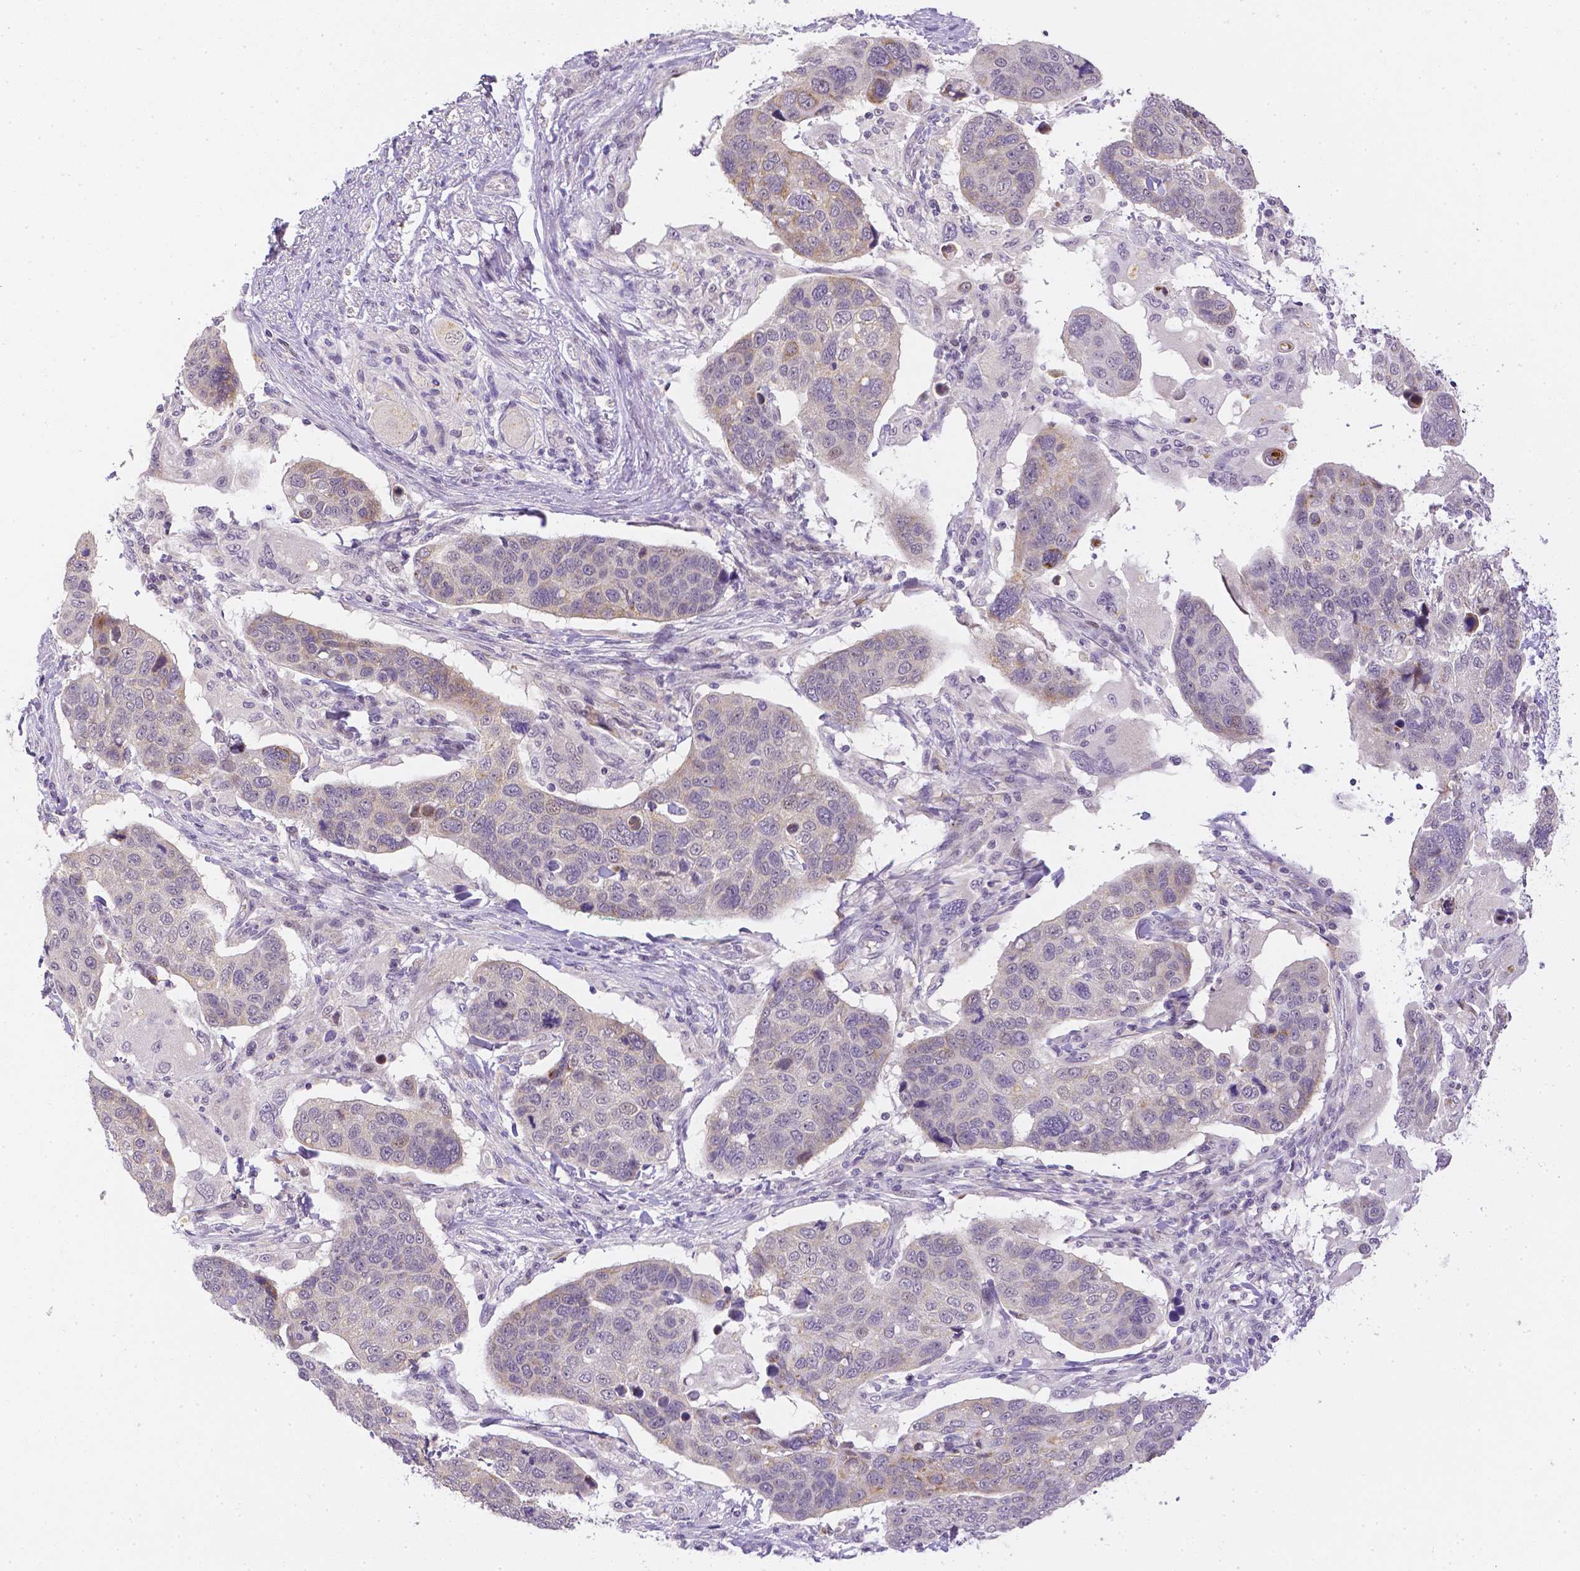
{"staining": {"intensity": "negative", "quantity": "none", "location": "none"}, "tissue": "lung cancer", "cell_type": "Tumor cells", "image_type": "cancer", "snomed": [{"axis": "morphology", "description": "Squamous cell carcinoma, NOS"}, {"axis": "topography", "description": "Lymph node"}, {"axis": "topography", "description": "Lung"}], "caption": "This is an immunohistochemistry (IHC) micrograph of squamous cell carcinoma (lung). There is no staining in tumor cells.", "gene": "ZNF280B", "patient": {"sex": "male", "age": 61}}